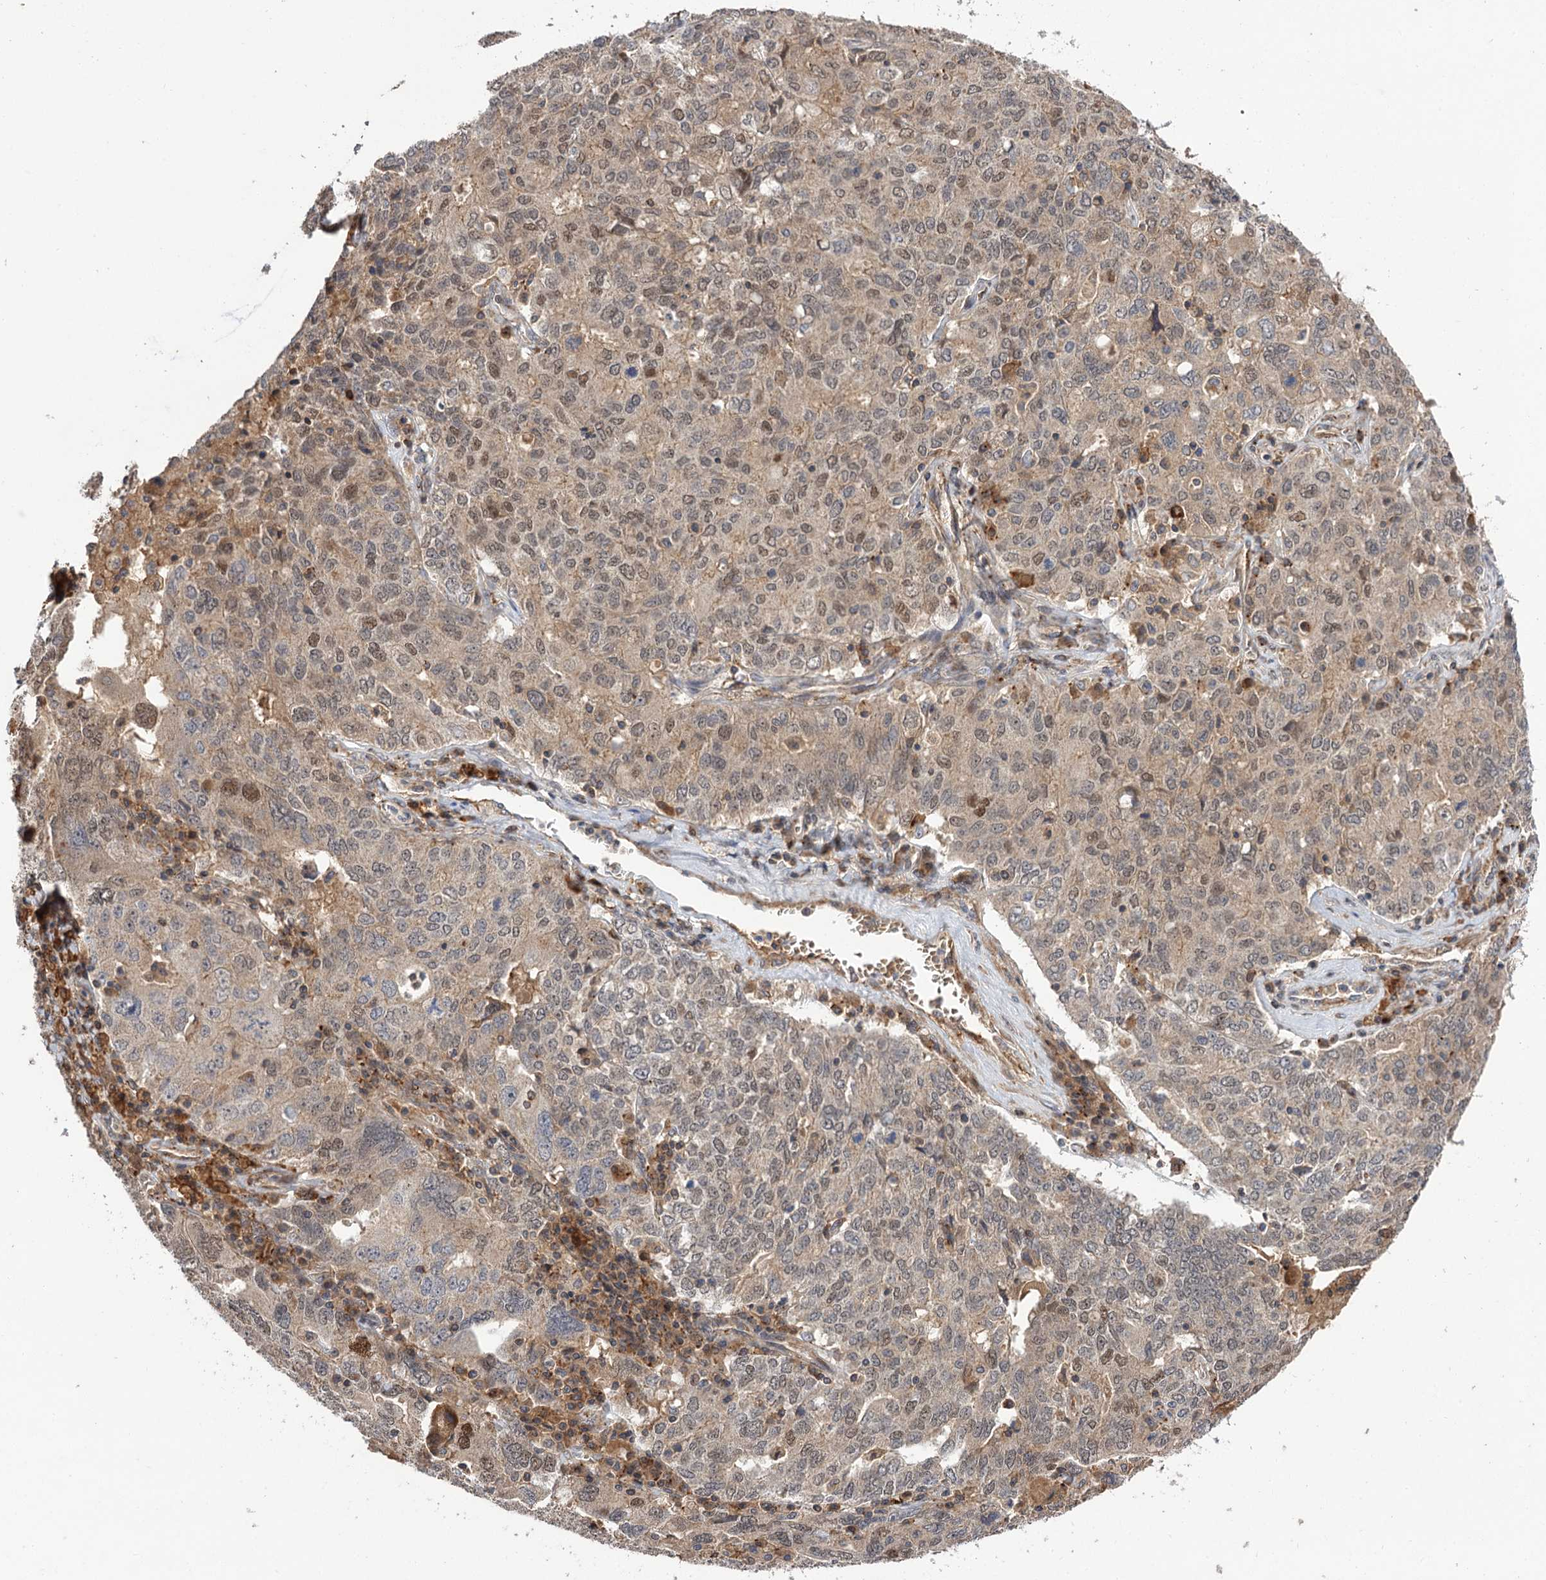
{"staining": {"intensity": "weak", "quantity": ">75%", "location": "cytoplasmic/membranous,nuclear"}, "tissue": "ovarian cancer", "cell_type": "Tumor cells", "image_type": "cancer", "snomed": [{"axis": "morphology", "description": "Carcinoma, endometroid"}, {"axis": "topography", "description": "Ovary"}], "caption": "Ovarian endometroid carcinoma stained for a protein (brown) demonstrates weak cytoplasmic/membranous and nuclear positive staining in about >75% of tumor cells.", "gene": "FBXW8", "patient": {"sex": "female", "age": 62}}